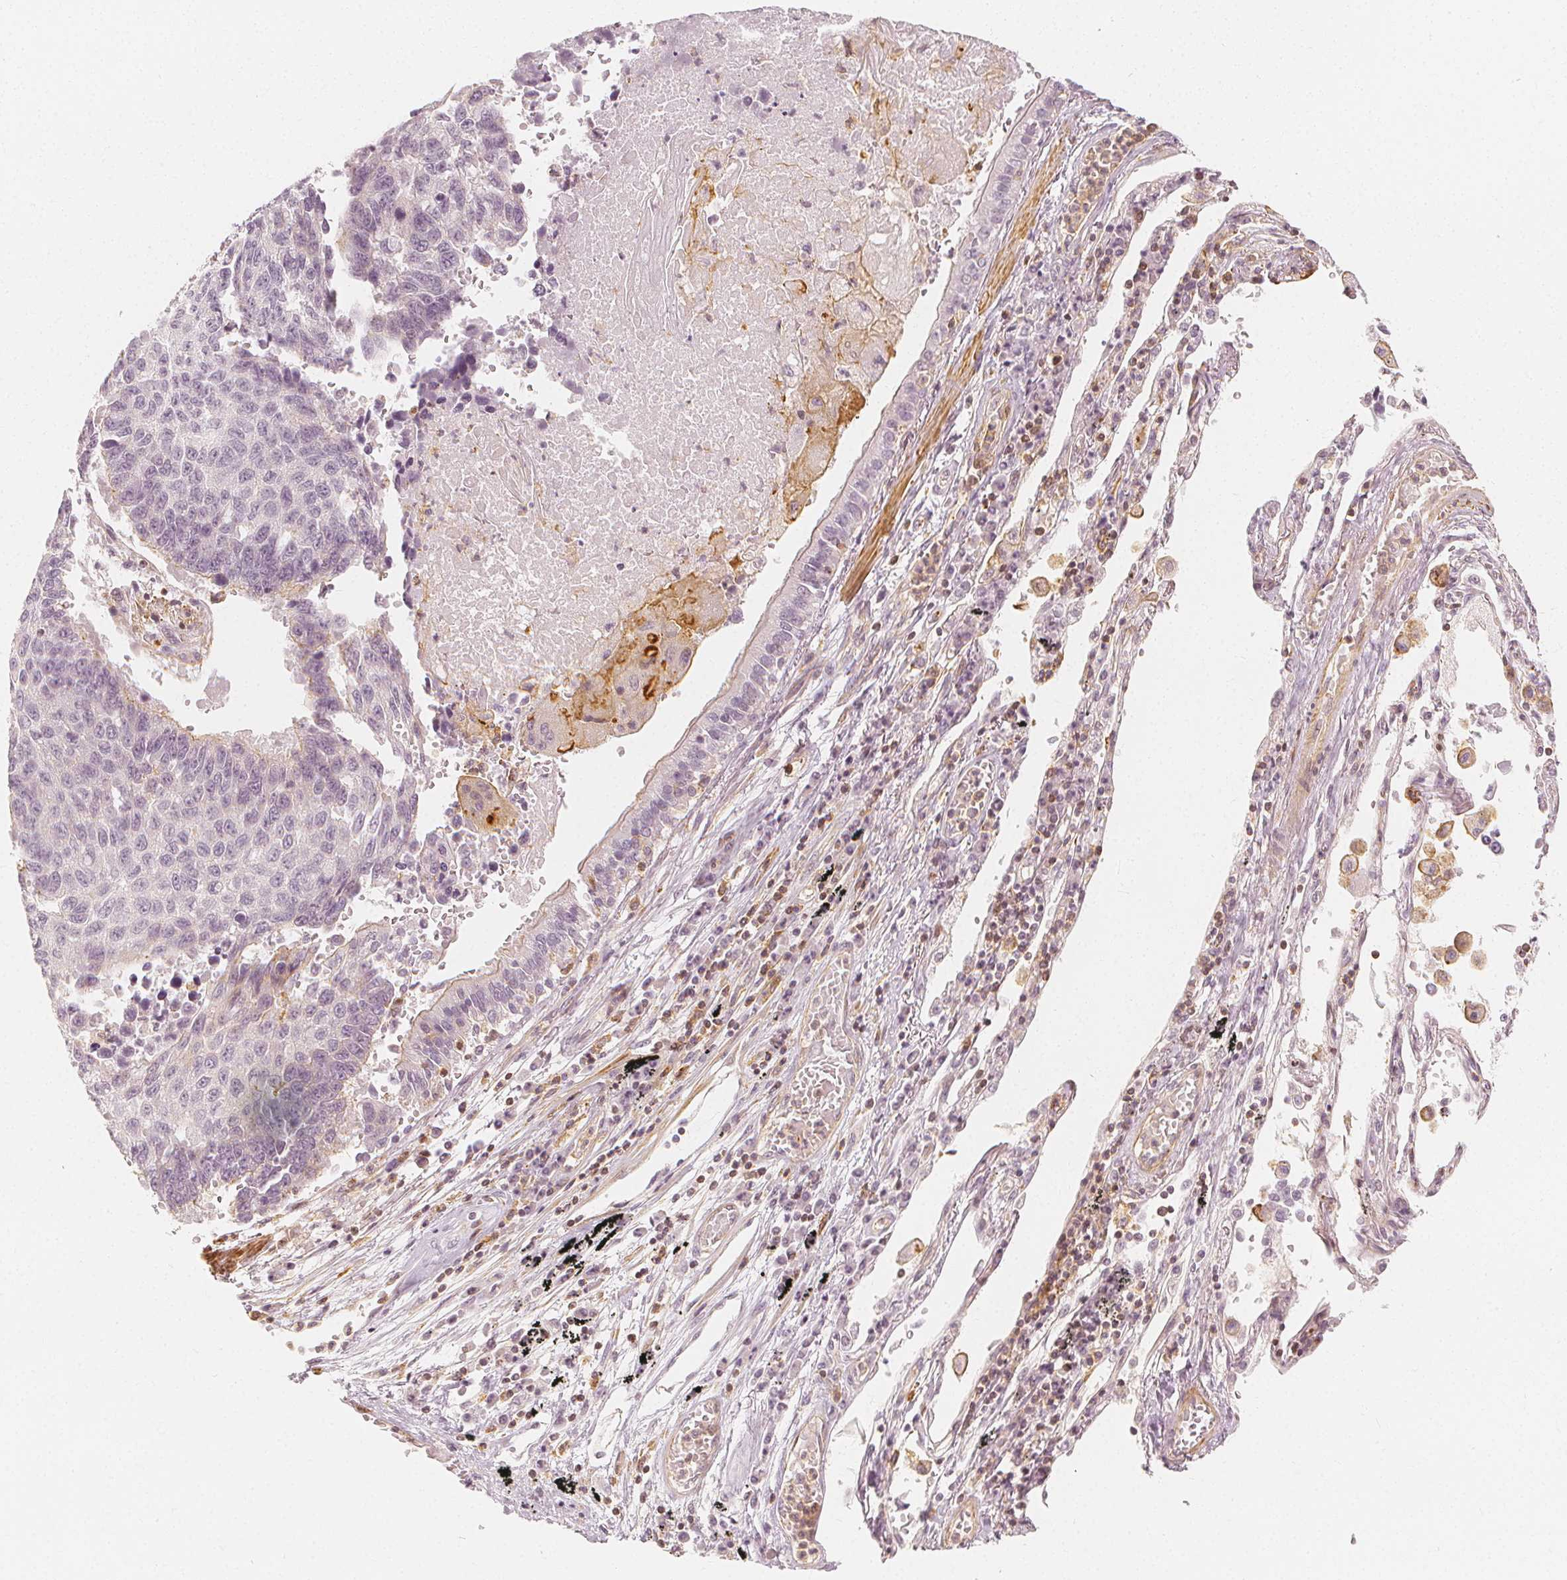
{"staining": {"intensity": "negative", "quantity": "none", "location": "none"}, "tissue": "lung cancer", "cell_type": "Tumor cells", "image_type": "cancer", "snomed": [{"axis": "morphology", "description": "Squamous cell carcinoma, NOS"}, {"axis": "topography", "description": "Lung"}], "caption": "An immunohistochemistry histopathology image of squamous cell carcinoma (lung) is shown. There is no staining in tumor cells of squamous cell carcinoma (lung).", "gene": "ARHGAP26", "patient": {"sex": "male", "age": 73}}